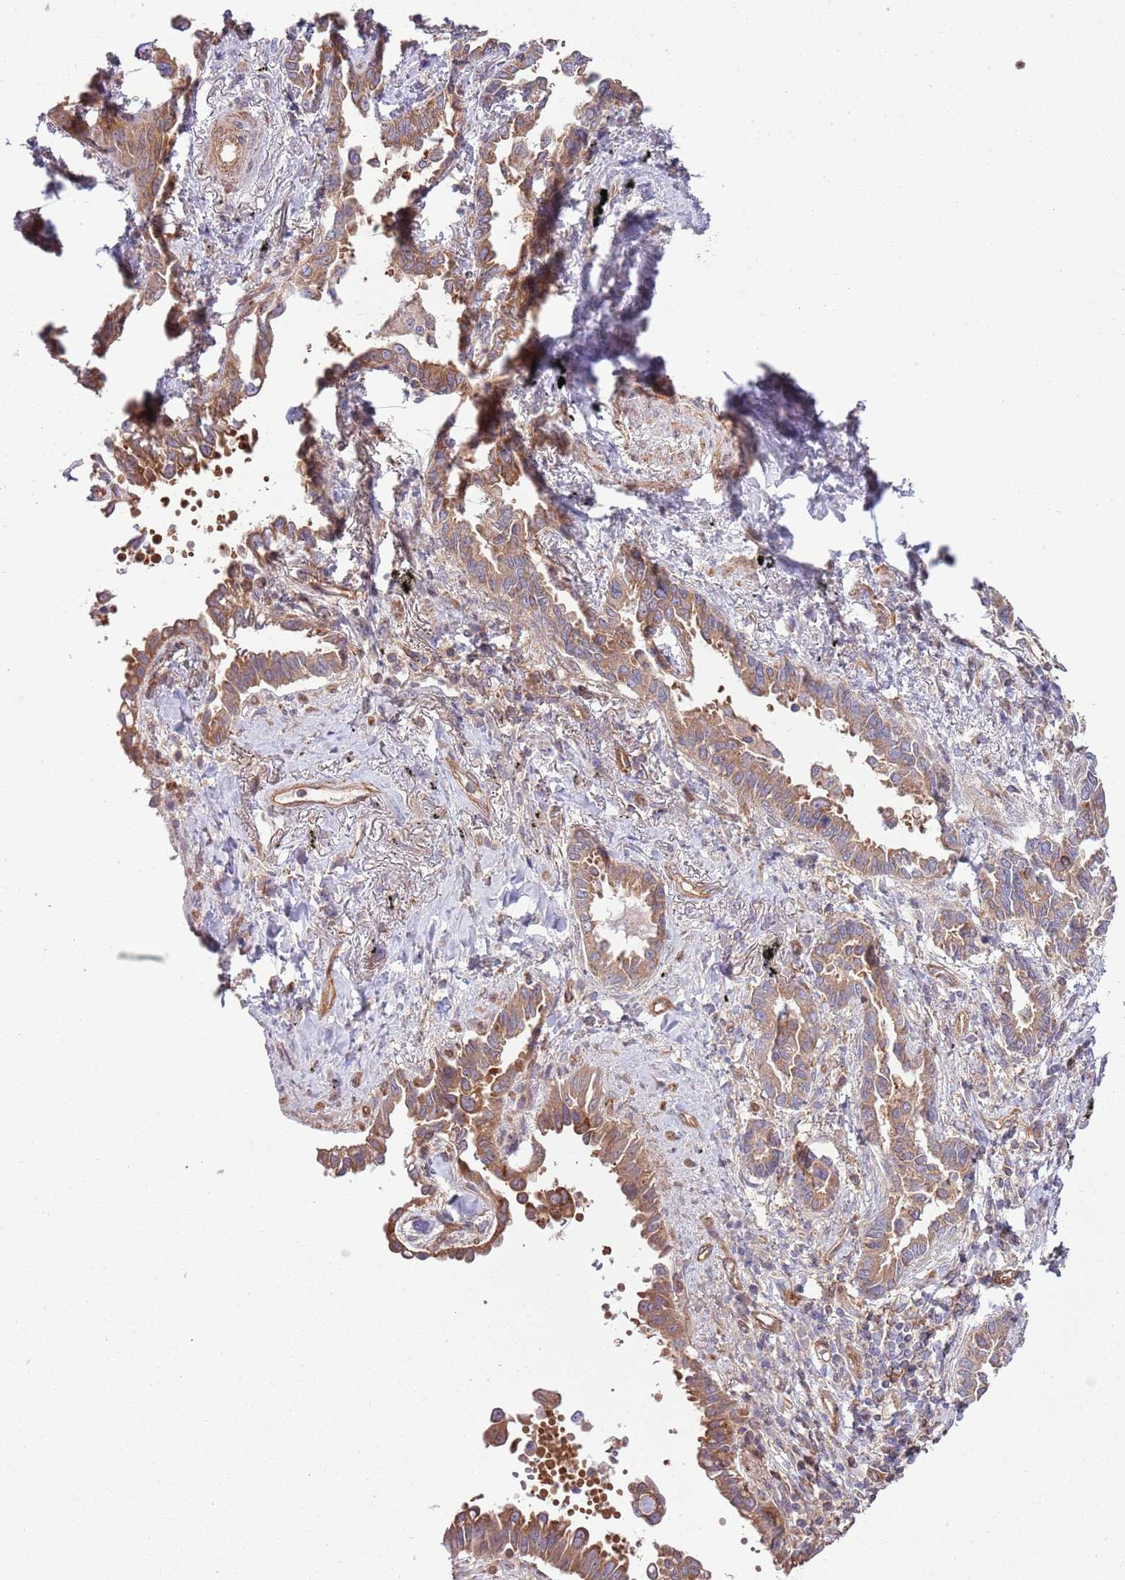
{"staining": {"intensity": "moderate", "quantity": ">75%", "location": "cytoplasmic/membranous"}, "tissue": "lung cancer", "cell_type": "Tumor cells", "image_type": "cancer", "snomed": [{"axis": "morphology", "description": "Adenocarcinoma, NOS"}, {"axis": "topography", "description": "Lung"}], "caption": "Immunohistochemical staining of lung cancer (adenocarcinoma) reveals moderate cytoplasmic/membranous protein staining in approximately >75% of tumor cells.", "gene": "LPIN2", "patient": {"sex": "male", "age": 67}}